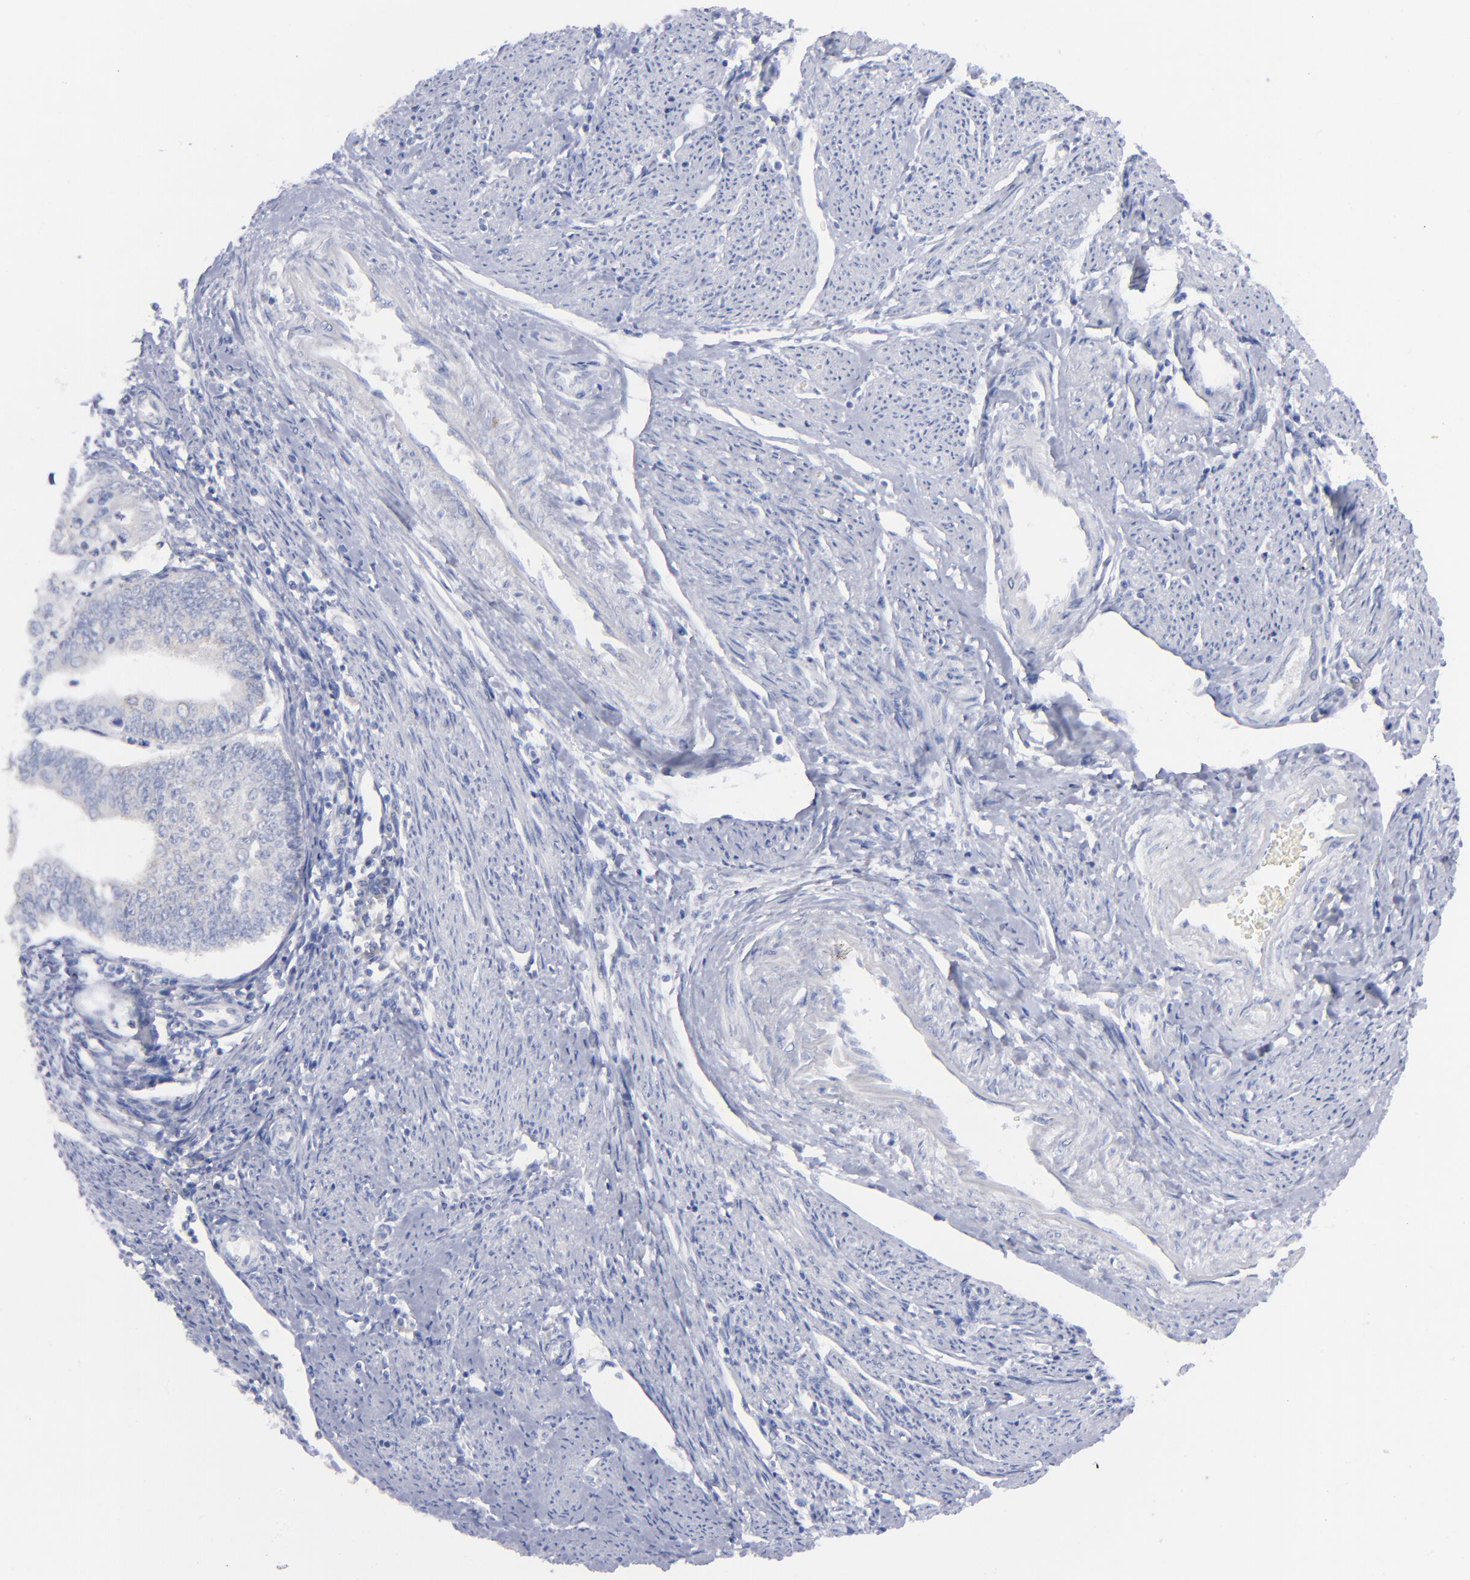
{"staining": {"intensity": "negative", "quantity": "none", "location": "none"}, "tissue": "endometrial cancer", "cell_type": "Tumor cells", "image_type": "cancer", "snomed": [{"axis": "morphology", "description": "Adenocarcinoma, NOS"}, {"axis": "topography", "description": "Endometrium"}], "caption": "There is no significant staining in tumor cells of endometrial cancer.", "gene": "EIF2AK2", "patient": {"sex": "female", "age": 75}}